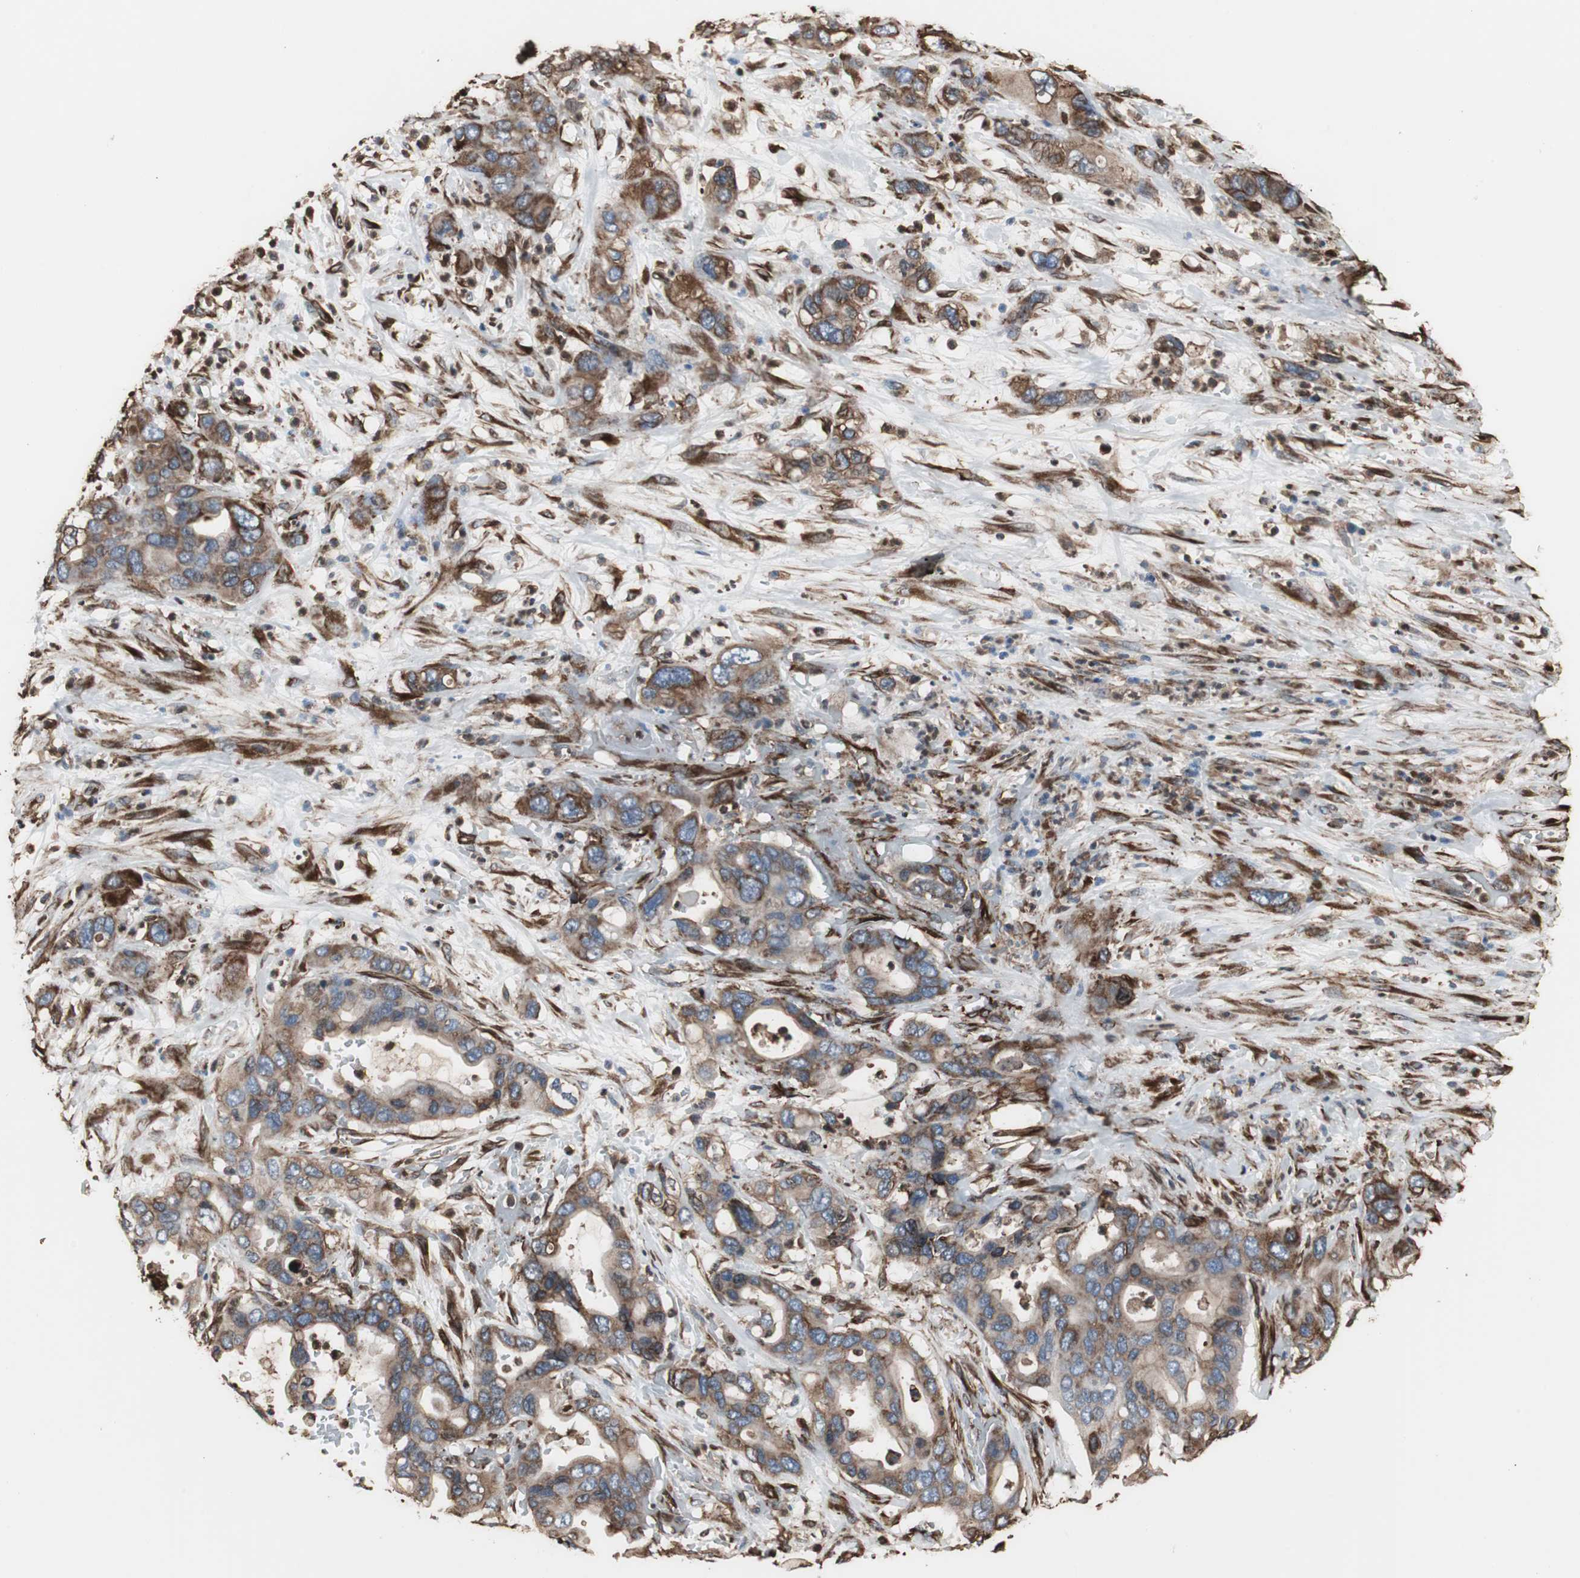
{"staining": {"intensity": "moderate", "quantity": ">75%", "location": "cytoplasmic/membranous"}, "tissue": "pancreatic cancer", "cell_type": "Tumor cells", "image_type": "cancer", "snomed": [{"axis": "morphology", "description": "Adenocarcinoma, NOS"}, {"axis": "topography", "description": "Pancreas"}], "caption": "Immunohistochemistry (IHC) of pancreatic cancer (adenocarcinoma) displays medium levels of moderate cytoplasmic/membranous positivity in approximately >75% of tumor cells.", "gene": "CALU", "patient": {"sex": "female", "age": 71}}